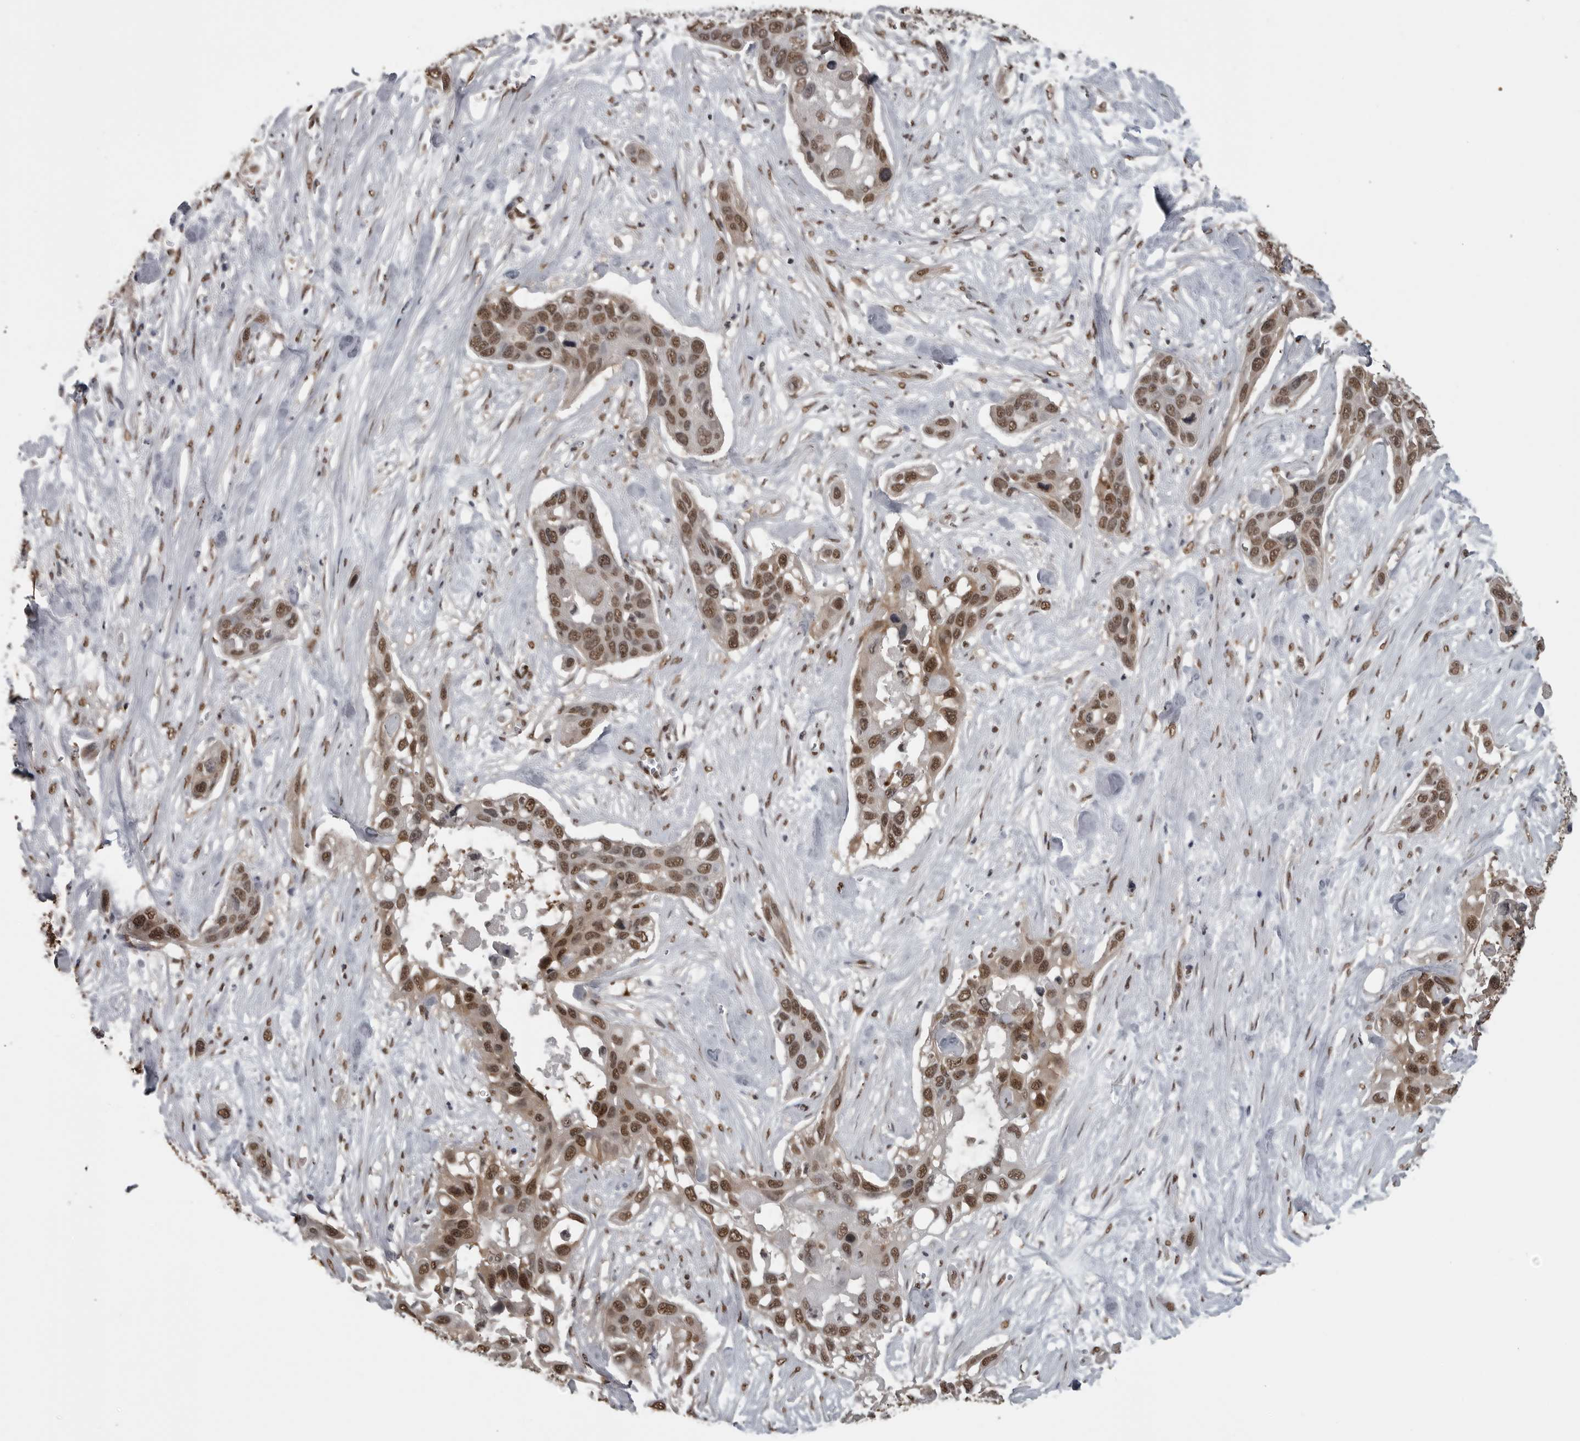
{"staining": {"intensity": "moderate", "quantity": ">75%", "location": "nuclear"}, "tissue": "pancreatic cancer", "cell_type": "Tumor cells", "image_type": "cancer", "snomed": [{"axis": "morphology", "description": "Adenocarcinoma, NOS"}, {"axis": "topography", "description": "Pancreas"}], "caption": "Immunohistochemical staining of human pancreatic cancer reveals medium levels of moderate nuclear protein staining in about >75% of tumor cells.", "gene": "SMAD2", "patient": {"sex": "female", "age": 60}}